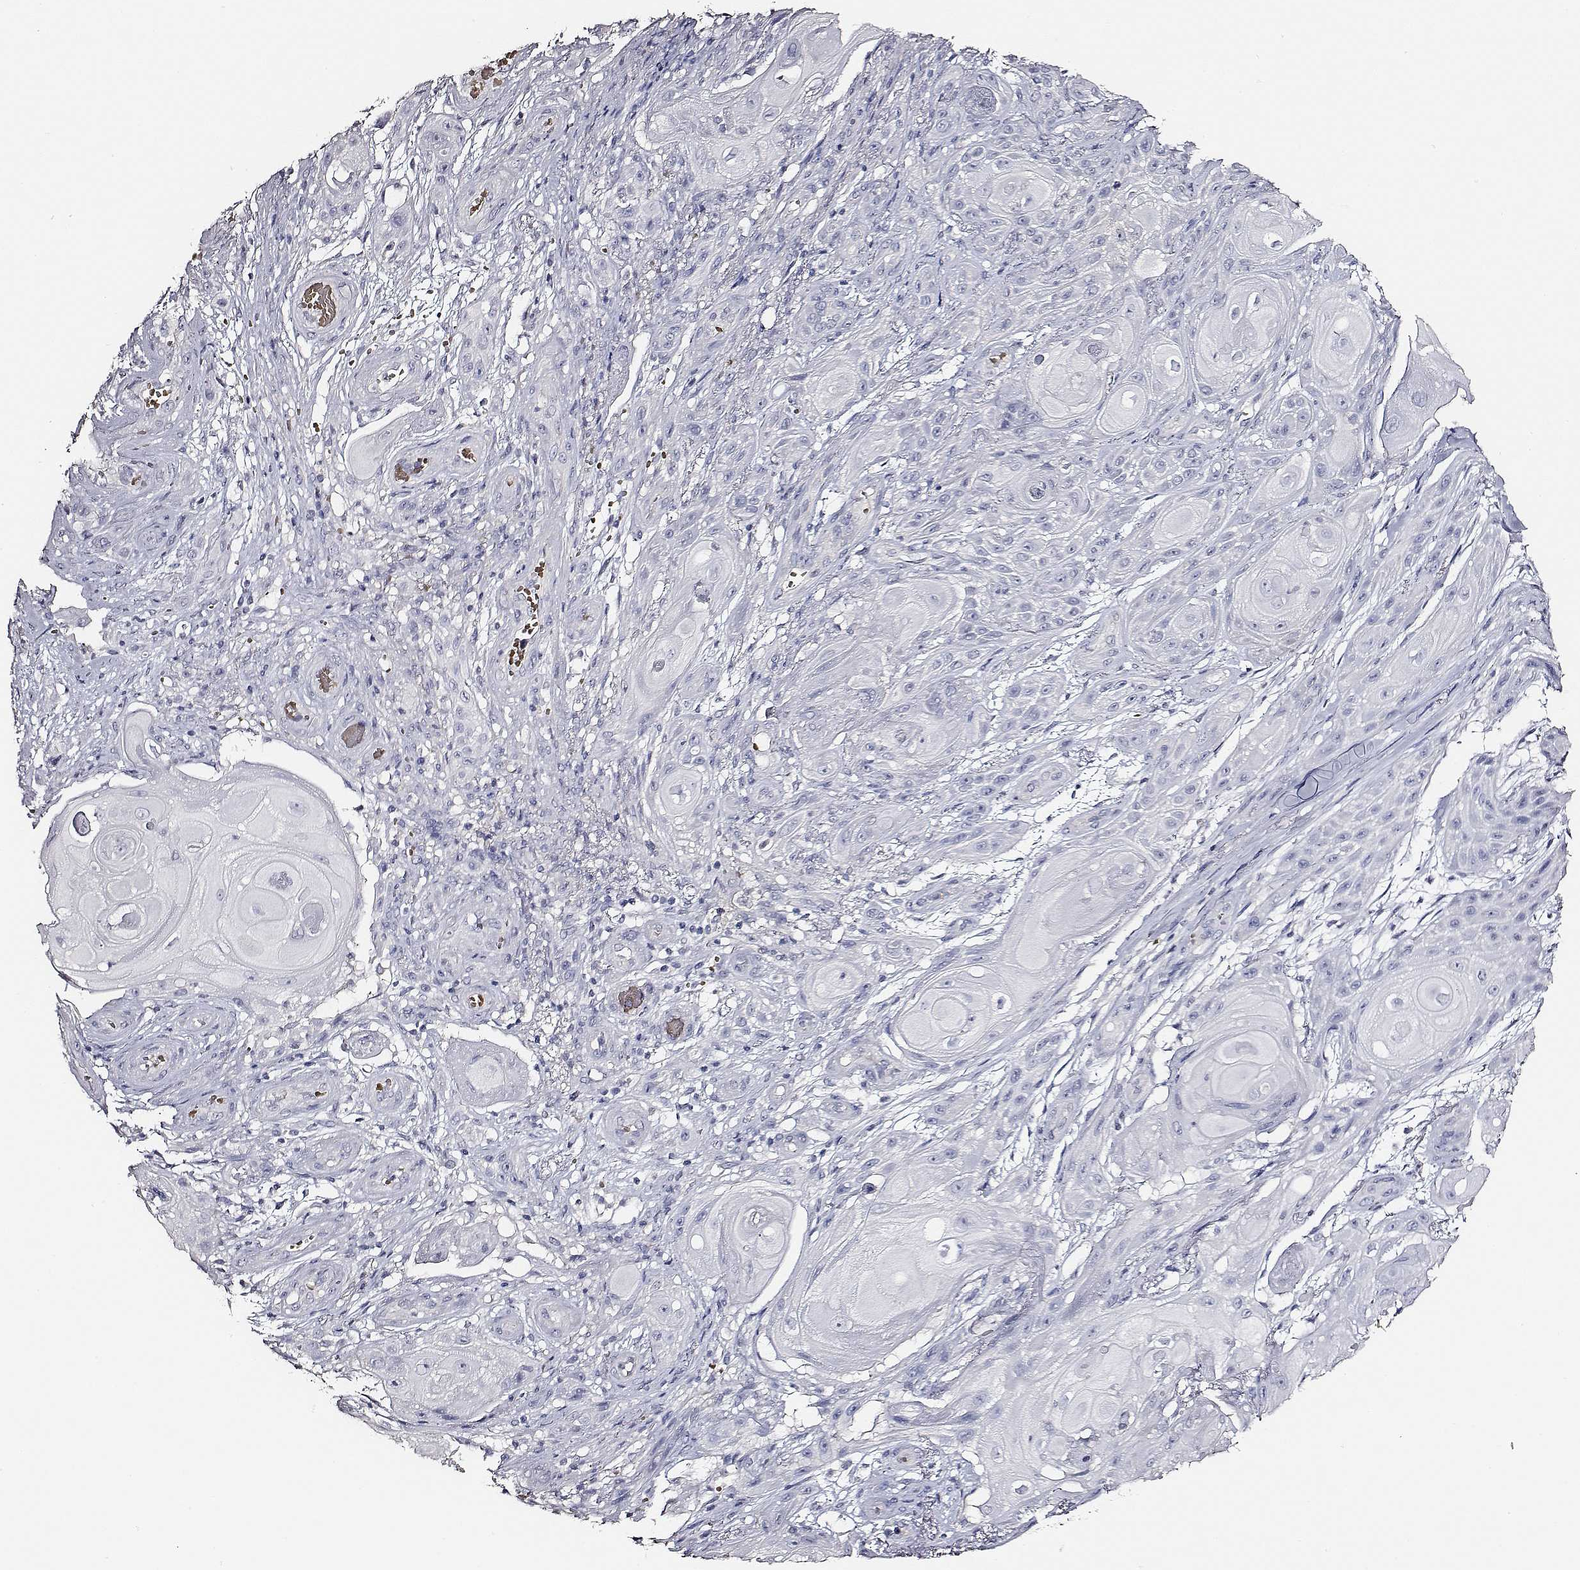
{"staining": {"intensity": "negative", "quantity": "none", "location": "none"}, "tissue": "skin cancer", "cell_type": "Tumor cells", "image_type": "cancer", "snomed": [{"axis": "morphology", "description": "Squamous cell carcinoma, NOS"}, {"axis": "topography", "description": "Skin"}], "caption": "Tumor cells show no significant protein expression in skin squamous cell carcinoma.", "gene": "AADAT", "patient": {"sex": "male", "age": 62}}